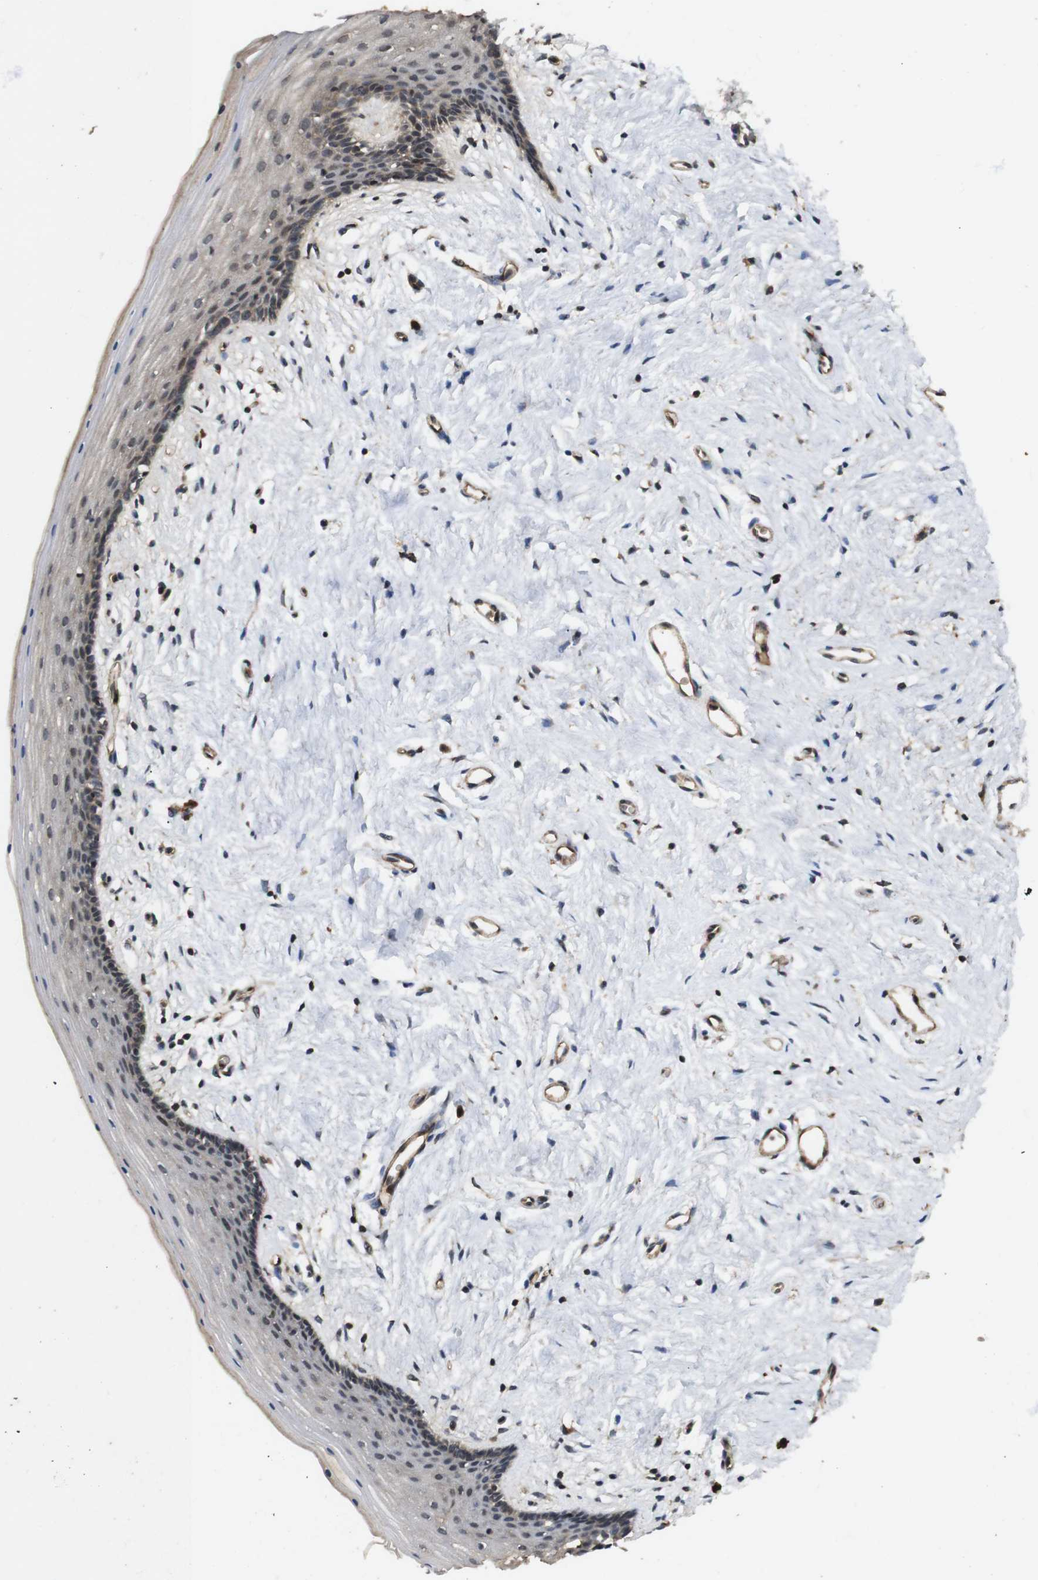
{"staining": {"intensity": "weak", "quantity": ">75%", "location": "cytoplasmic/membranous"}, "tissue": "vagina", "cell_type": "Squamous epithelial cells", "image_type": "normal", "snomed": [{"axis": "morphology", "description": "Normal tissue, NOS"}, {"axis": "topography", "description": "Vagina"}], "caption": "Vagina stained with DAB immunohistochemistry (IHC) exhibits low levels of weak cytoplasmic/membranous positivity in approximately >75% of squamous epithelial cells.", "gene": "RIPK1", "patient": {"sex": "female", "age": 44}}